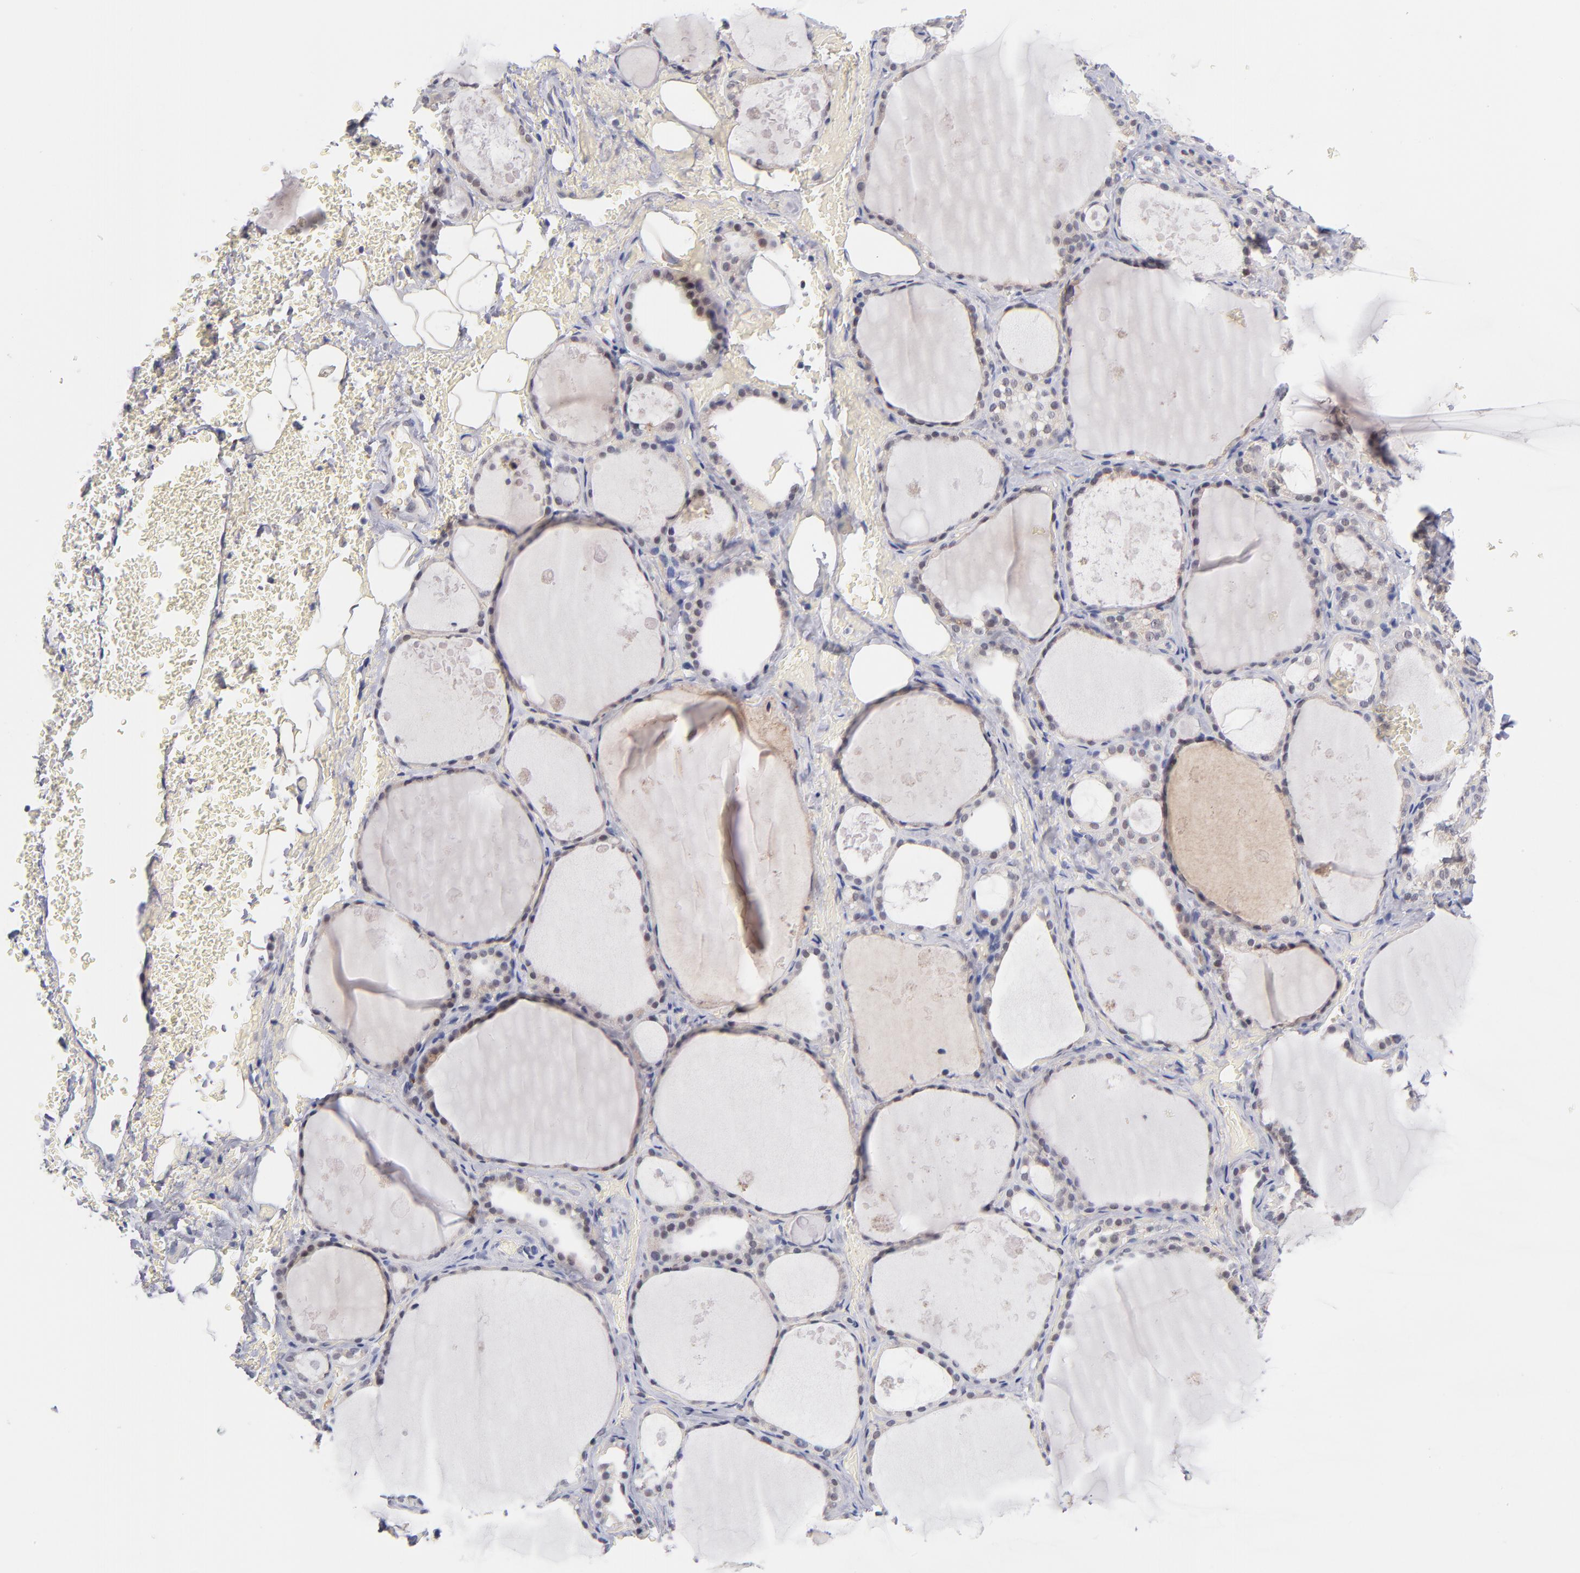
{"staining": {"intensity": "negative", "quantity": "none", "location": "none"}, "tissue": "thyroid gland", "cell_type": "Glandular cells", "image_type": "normal", "snomed": [{"axis": "morphology", "description": "Normal tissue, NOS"}, {"axis": "topography", "description": "Thyroid gland"}], "caption": "Immunohistochemistry micrograph of normal thyroid gland: thyroid gland stained with DAB exhibits no significant protein staining in glandular cells.", "gene": "WSB1", "patient": {"sex": "male", "age": 61}}